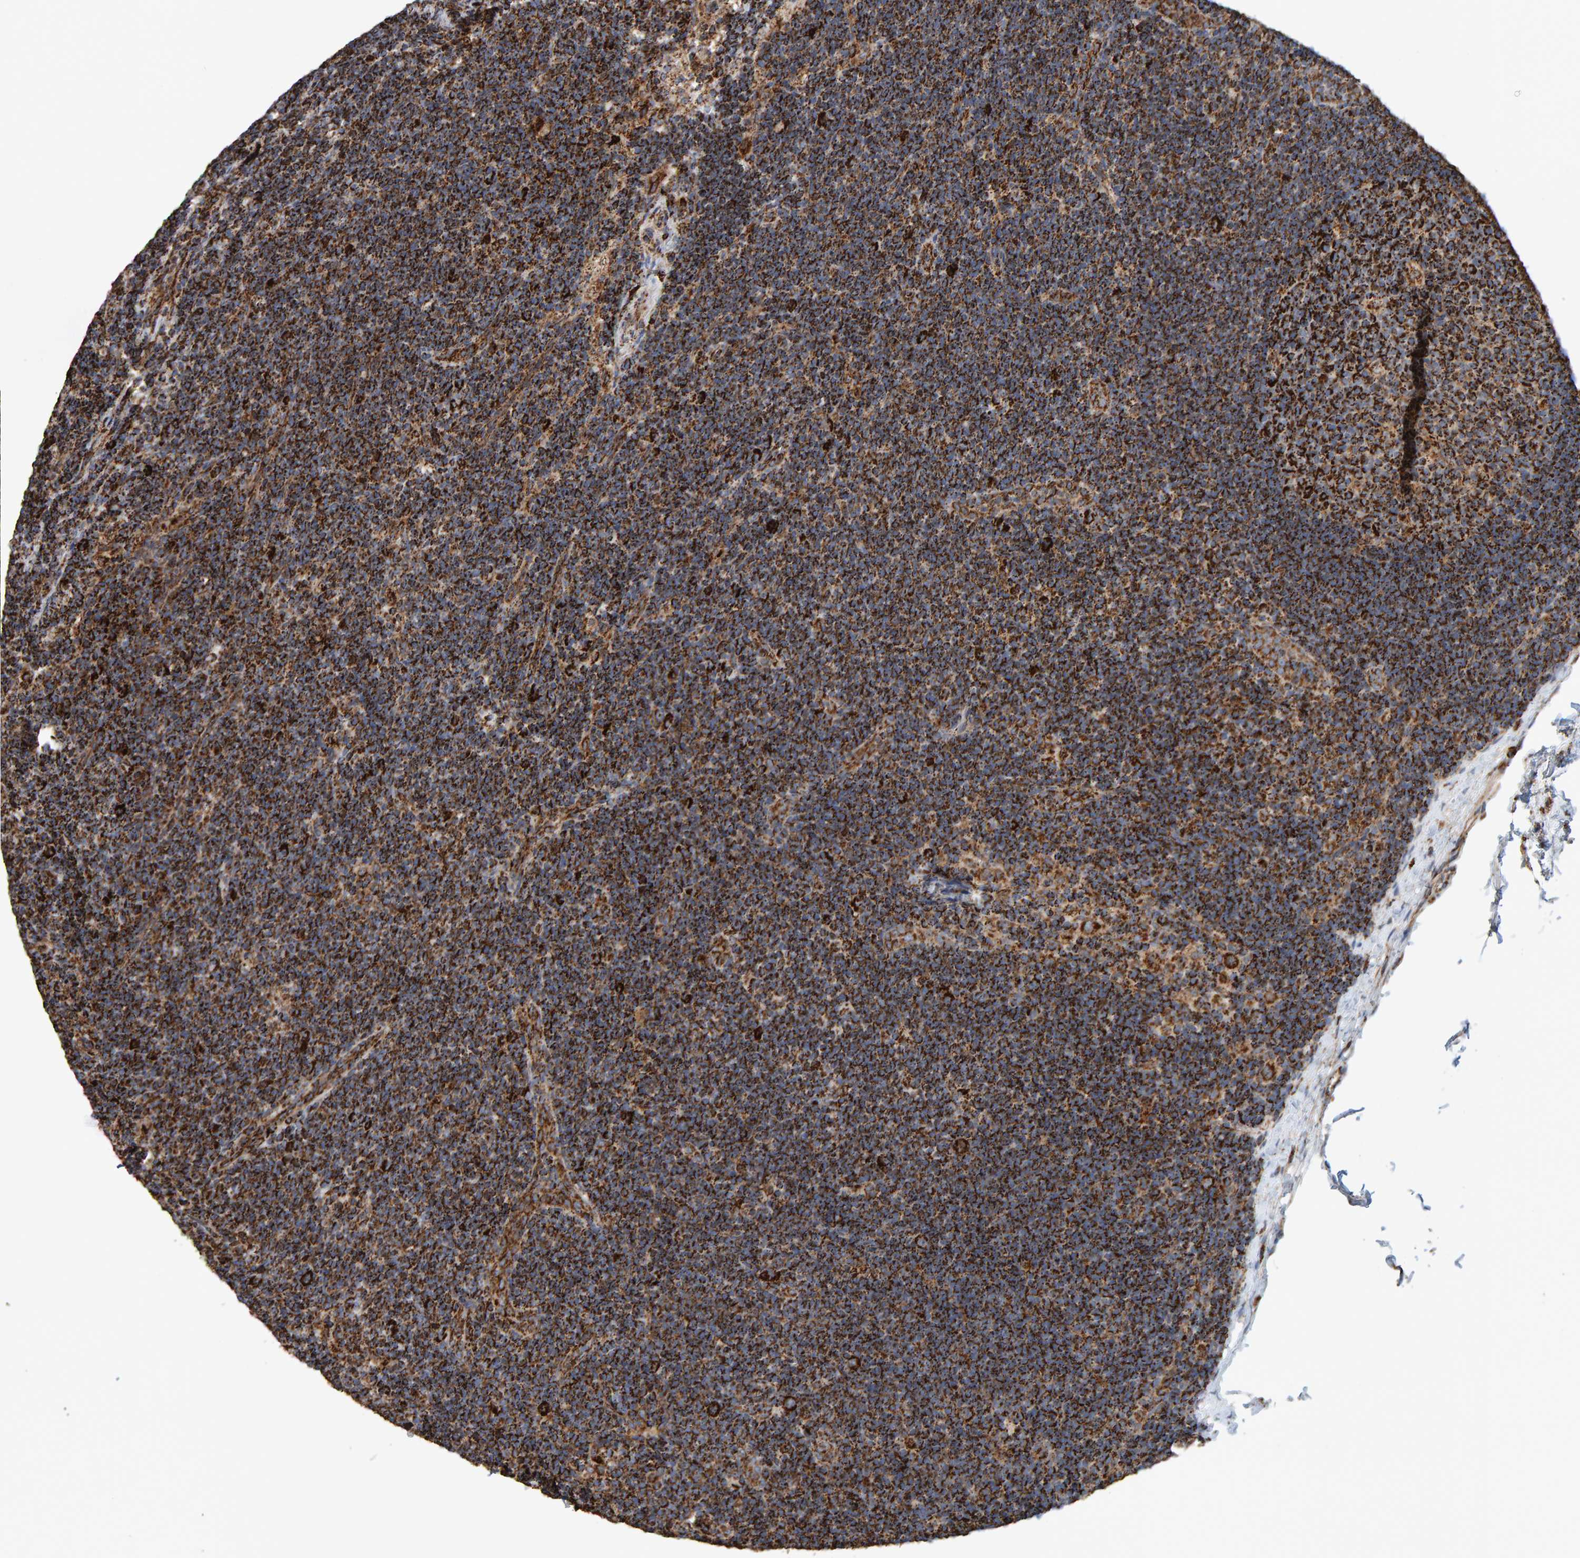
{"staining": {"intensity": "strong", "quantity": "25%-75%", "location": "cytoplasmic/membranous"}, "tissue": "lymph node", "cell_type": "Germinal center cells", "image_type": "normal", "snomed": [{"axis": "morphology", "description": "Normal tissue, NOS"}, {"axis": "topography", "description": "Lymph node"}], "caption": "Immunohistochemistry staining of unremarkable lymph node, which reveals high levels of strong cytoplasmic/membranous positivity in approximately 25%-75% of germinal center cells indicating strong cytoplasmic/membranous protein expression. The staining was performed using DAB (brown) for protein detection and nuclei were counterstained in hematoxylin (blue).", "gene": "MRPL45", "patient": {"sex": "female", "age": 22}}